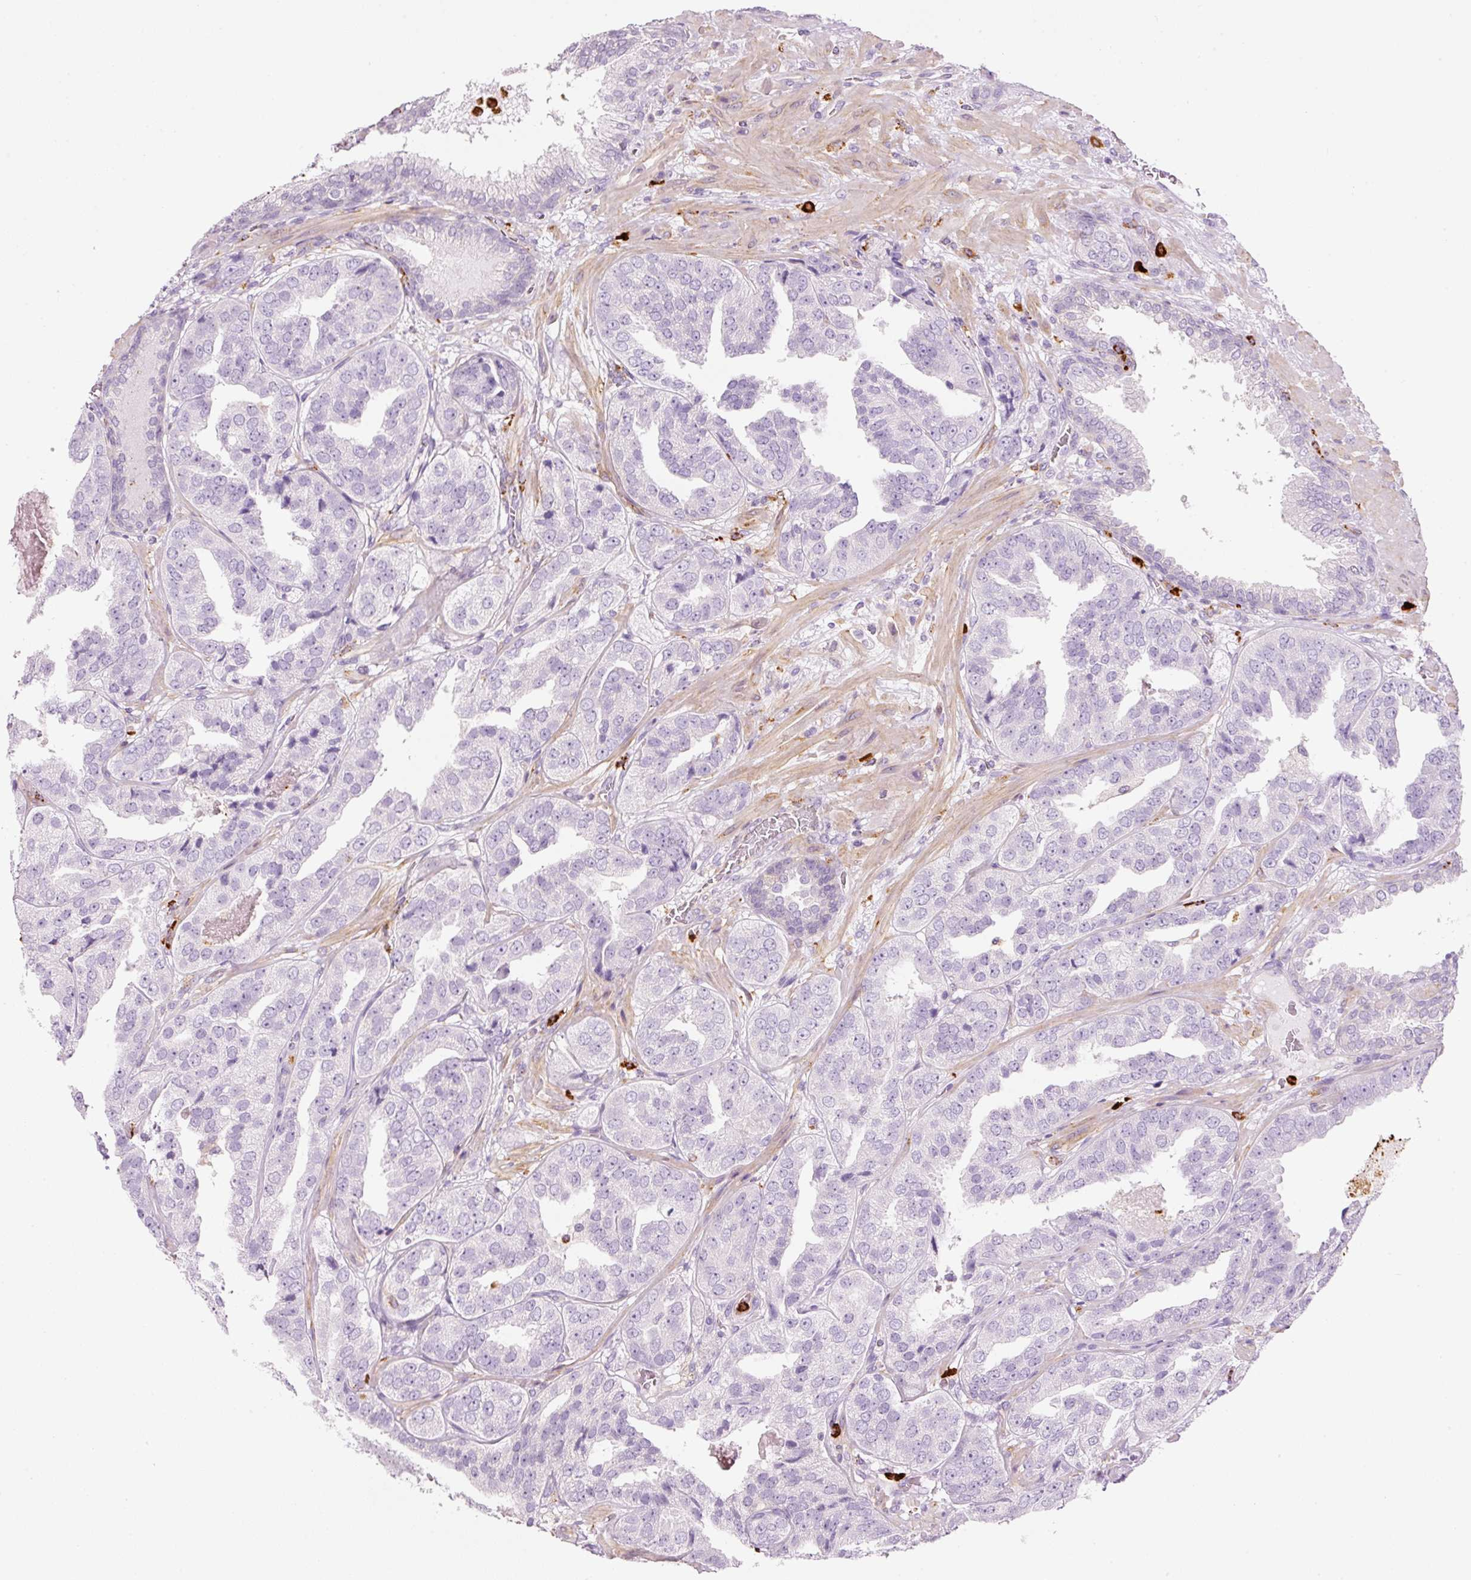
{"staining": {"intensity": "negative", "quantity": "none", "location": "none"}, "tissue": "prostate cancer", "cell_type": "Tumor cells", "image_type": "cancer", "snomed": [{"axis": "morphology", "description": "Adenocarcinoma, High grade"}, {"axis": "topography", "description": "Prostate"}], "caption": "High power microscopy photomicrograph of an IHC image of prostate adenocarcinoma (high-grade), revealing no significant positivity in tumor cells. Brightfield microscopy of immunohistochemistry (IHC) stained with DAB (brown) and hematoxylin (blue), captured at high magnification.", "gene": "MAP3K3", "patient": {"sex": "male", "age": 63}}